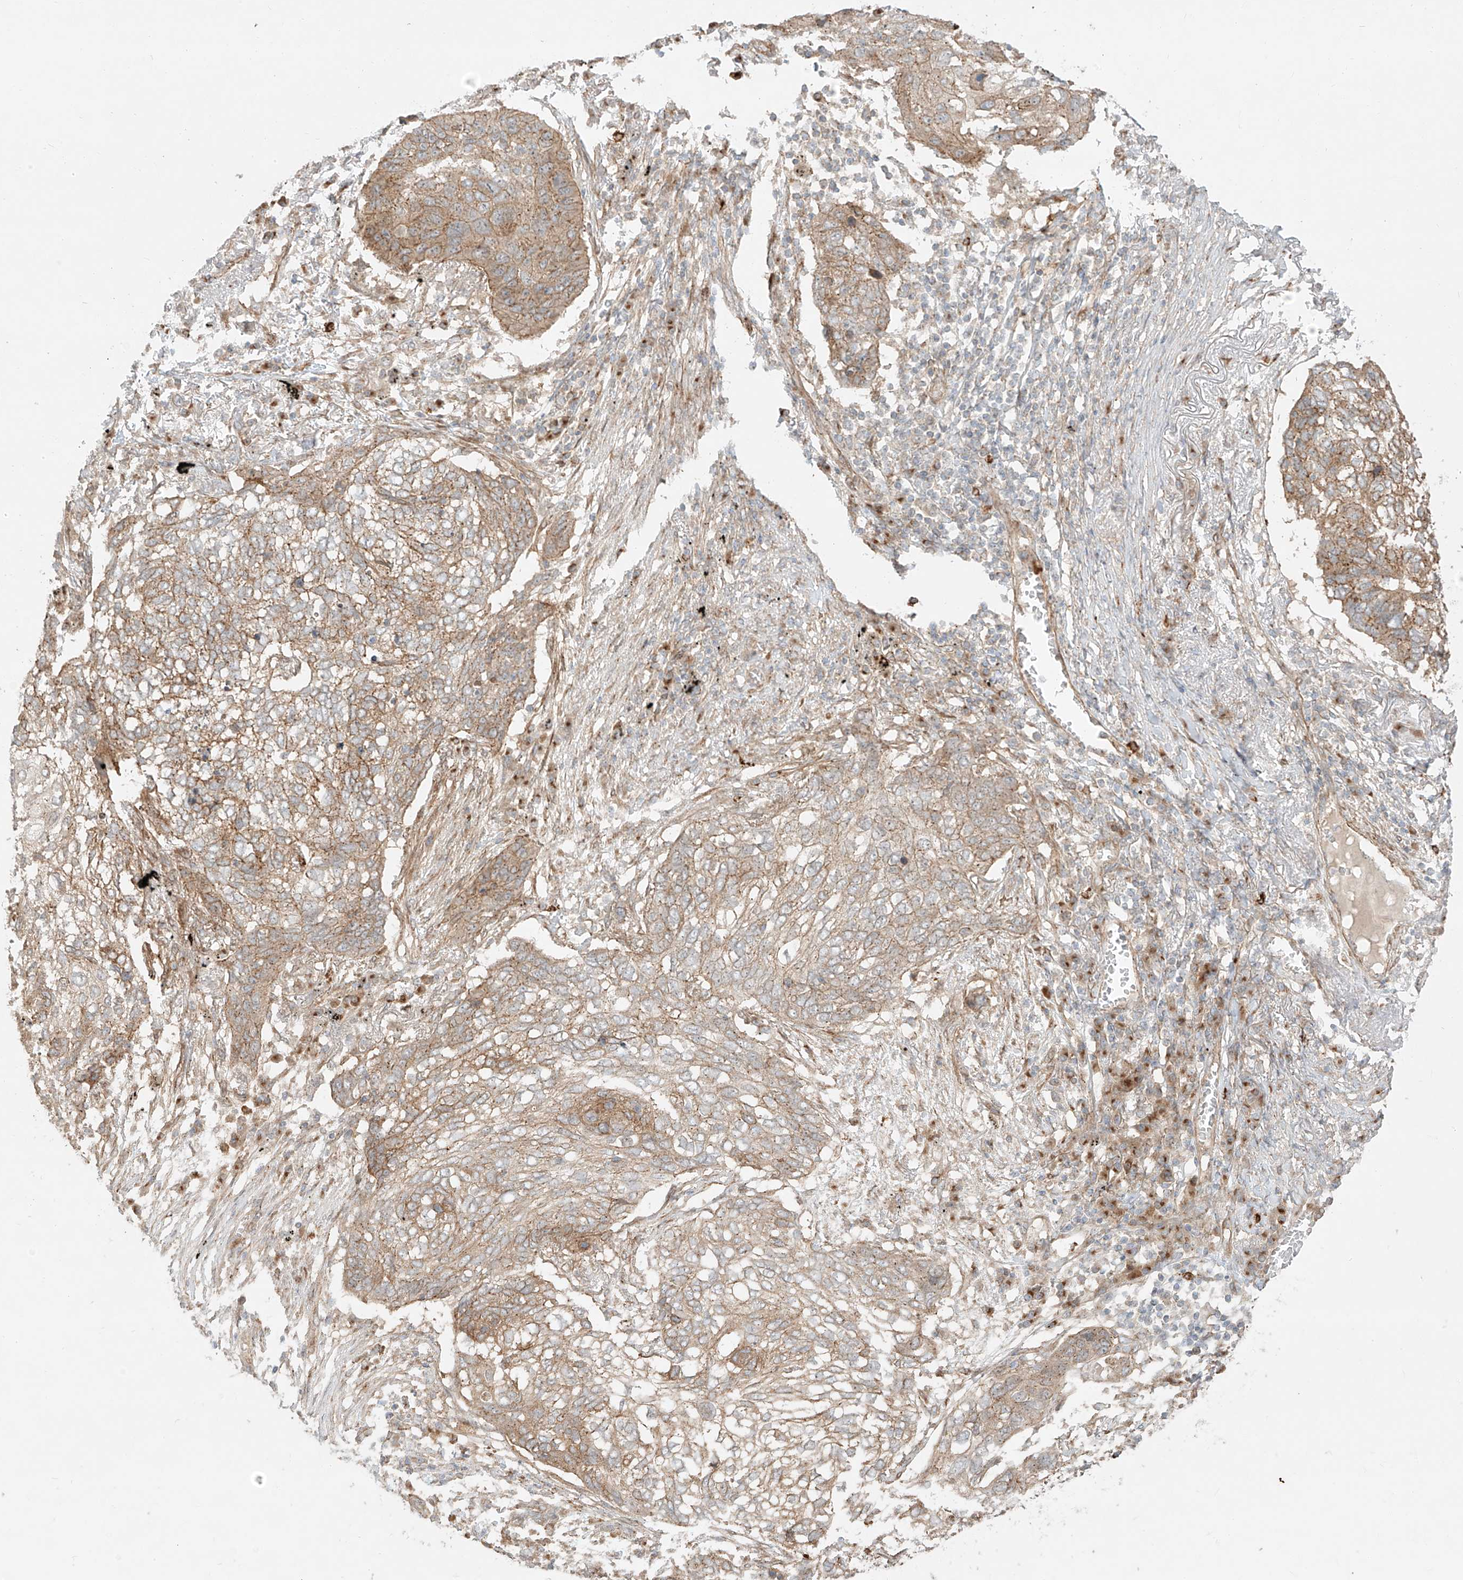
{"staining": {"intensity": "moderate", "quantity": "25%-75%", "location": "cytoplasmic/membranous"}, "tissue": "lung cancer", "cell_type": "Tumor cells", "image_type": "cancer", "snomed": [{"axis": "morphology", "description": "Squamous cell carcinoma, NOS"}, {"axis": "topography", "description": "Lung"}], "caption": "An immunohistochemistry (IHC) histopathology image of tumor tissue is shown. Protein staining in brown highlights moderate cytoplasmic/membranous positivity in lung cancer (squamous cell carcinoma) within tumor cells.", "gene": "ZNF287", "patient": {"sex": "female", "age": 63}}